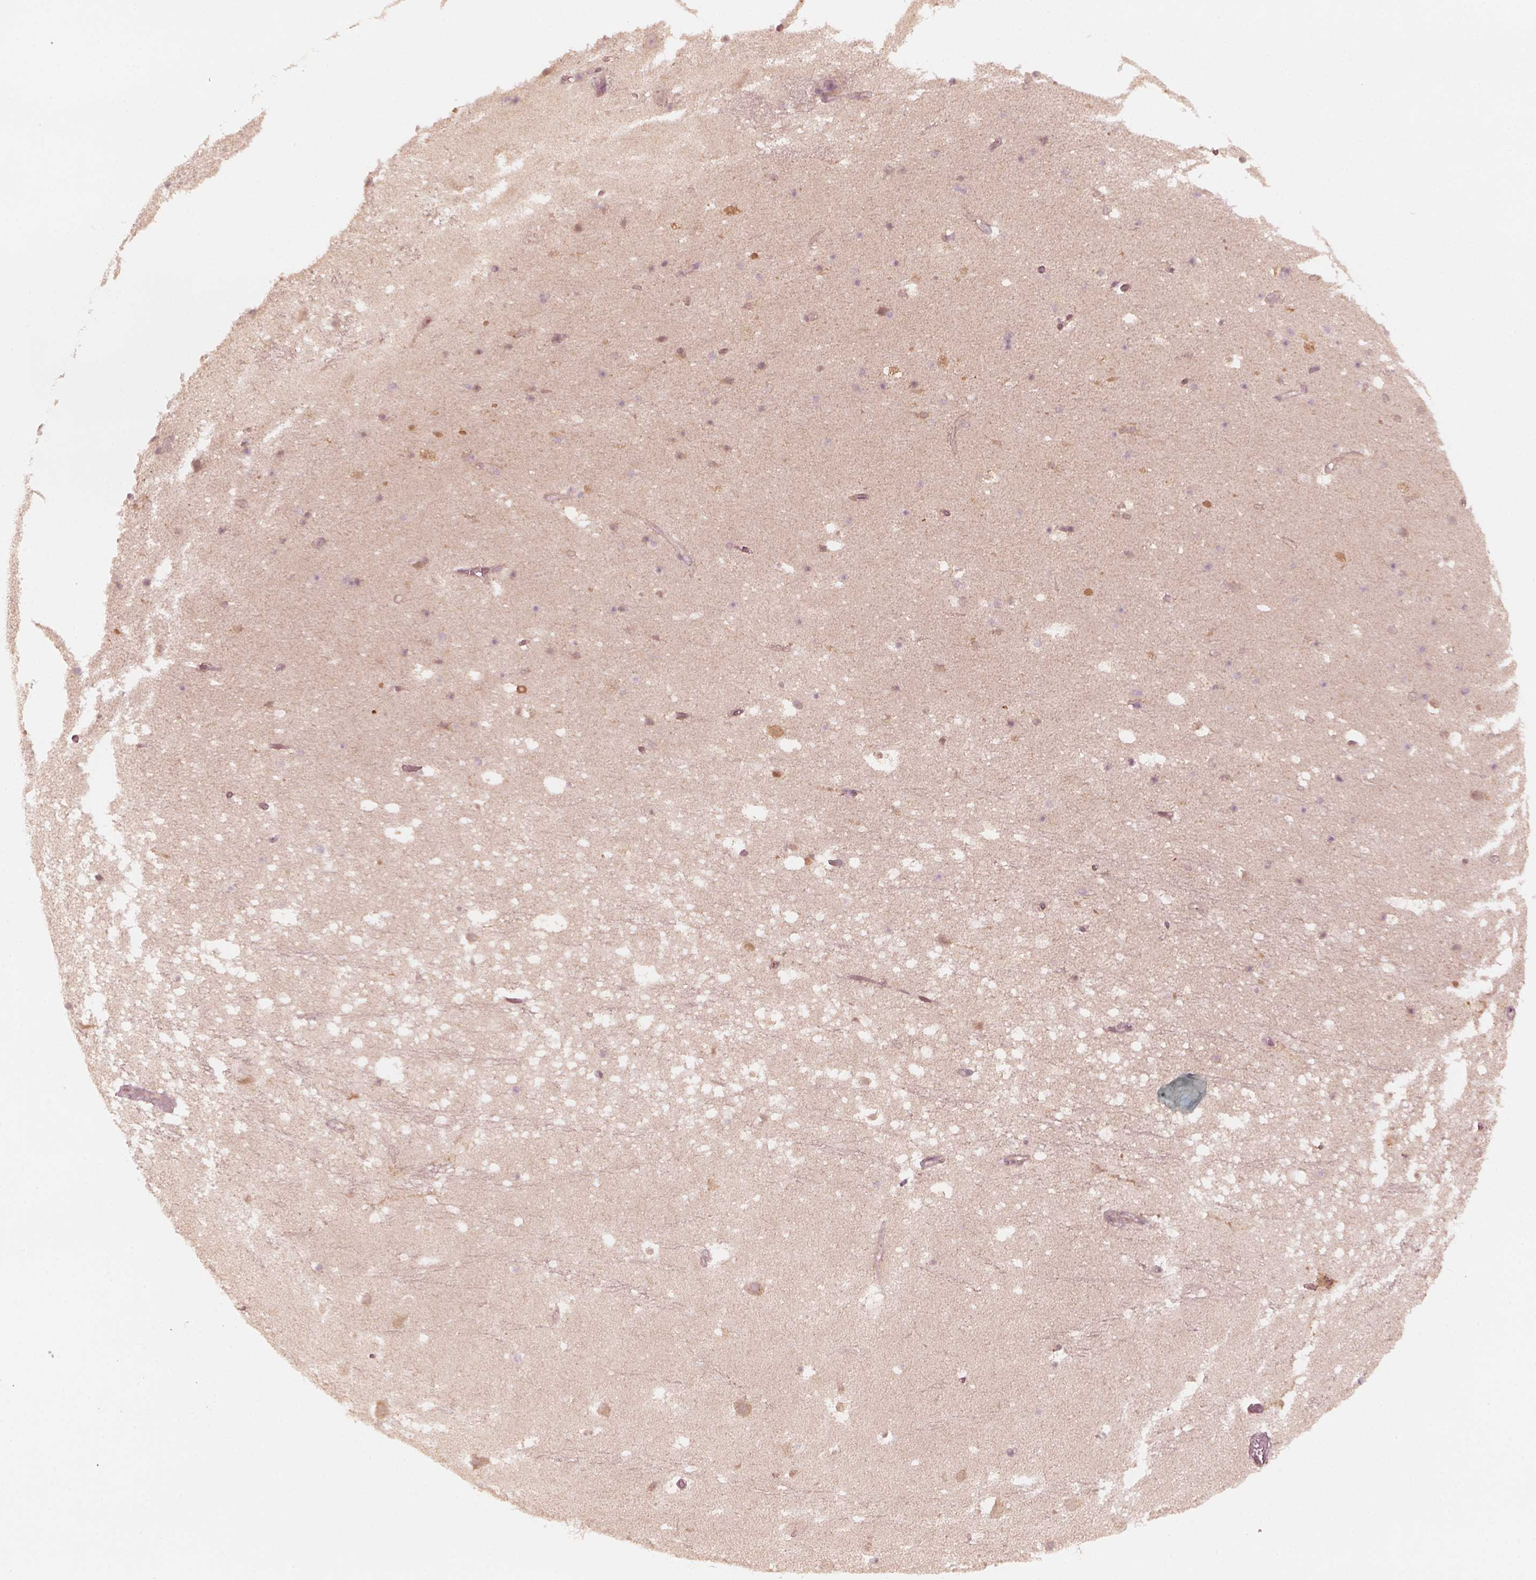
{"staining": {"intensity": "weak", "quantity": "<25%", "location": "cytoplasmic/membranous"}, "tissue": "hippocampus", "cell_type": "Glial cells", "image_type": "normal", "snomed": [{"axis": "morphology", "description": "Normal tissue, NOS"}, {"axis": "topography", "description": "Hippocampus"}], "caption": "Immunohistochemistry of benign hippocampus reveals no staining in glial cells.", "gene": "FAF2", "patient": {"sex": "male", "age": 26}}